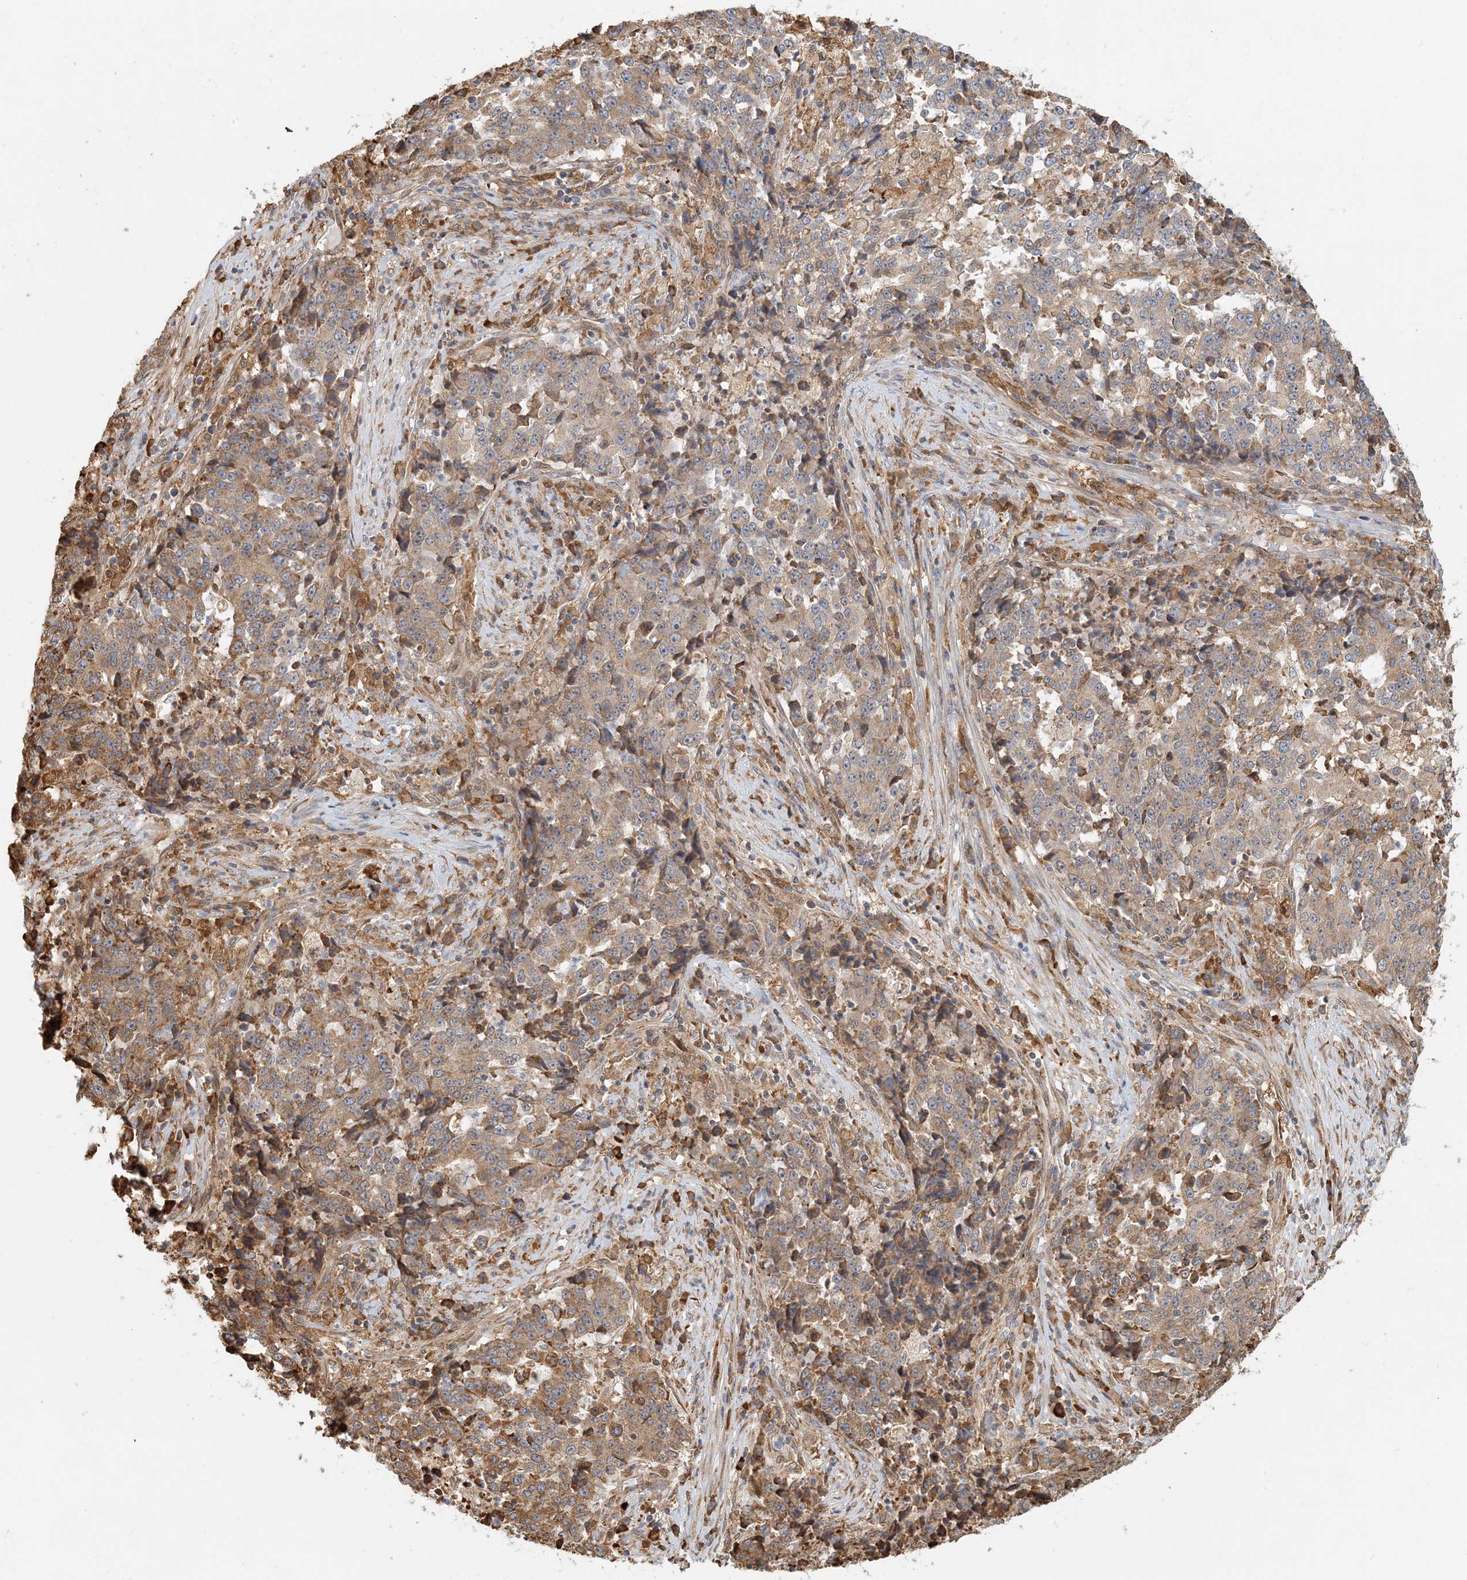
{"staining": {"intensity": "moderate", "quantity": ">75%", "location": "cytoplasmic/membranous"}, "tissue": "stomach cancer", "cell_type": "Tumor cells", "image_type": "cancer", "snomed": [{"axis": "morphology", "description": "Adenocarcinoma, NOS"}, {"axis": "topography", "description": "Stomach"}], "caption": "Immunohistochemistry (IHC) micrograph of neoplastic tissue: human stomach cancer (adenocarcinoma) stained using IHC displays medium levels of moderate protein expression localized specifically in the cytoplasmic/membranous of tumor cells, appearing as a cytoplasmic/membranous brown color.", "gene": "HNMT", "patient": {"sex": "male", "age": 59}}